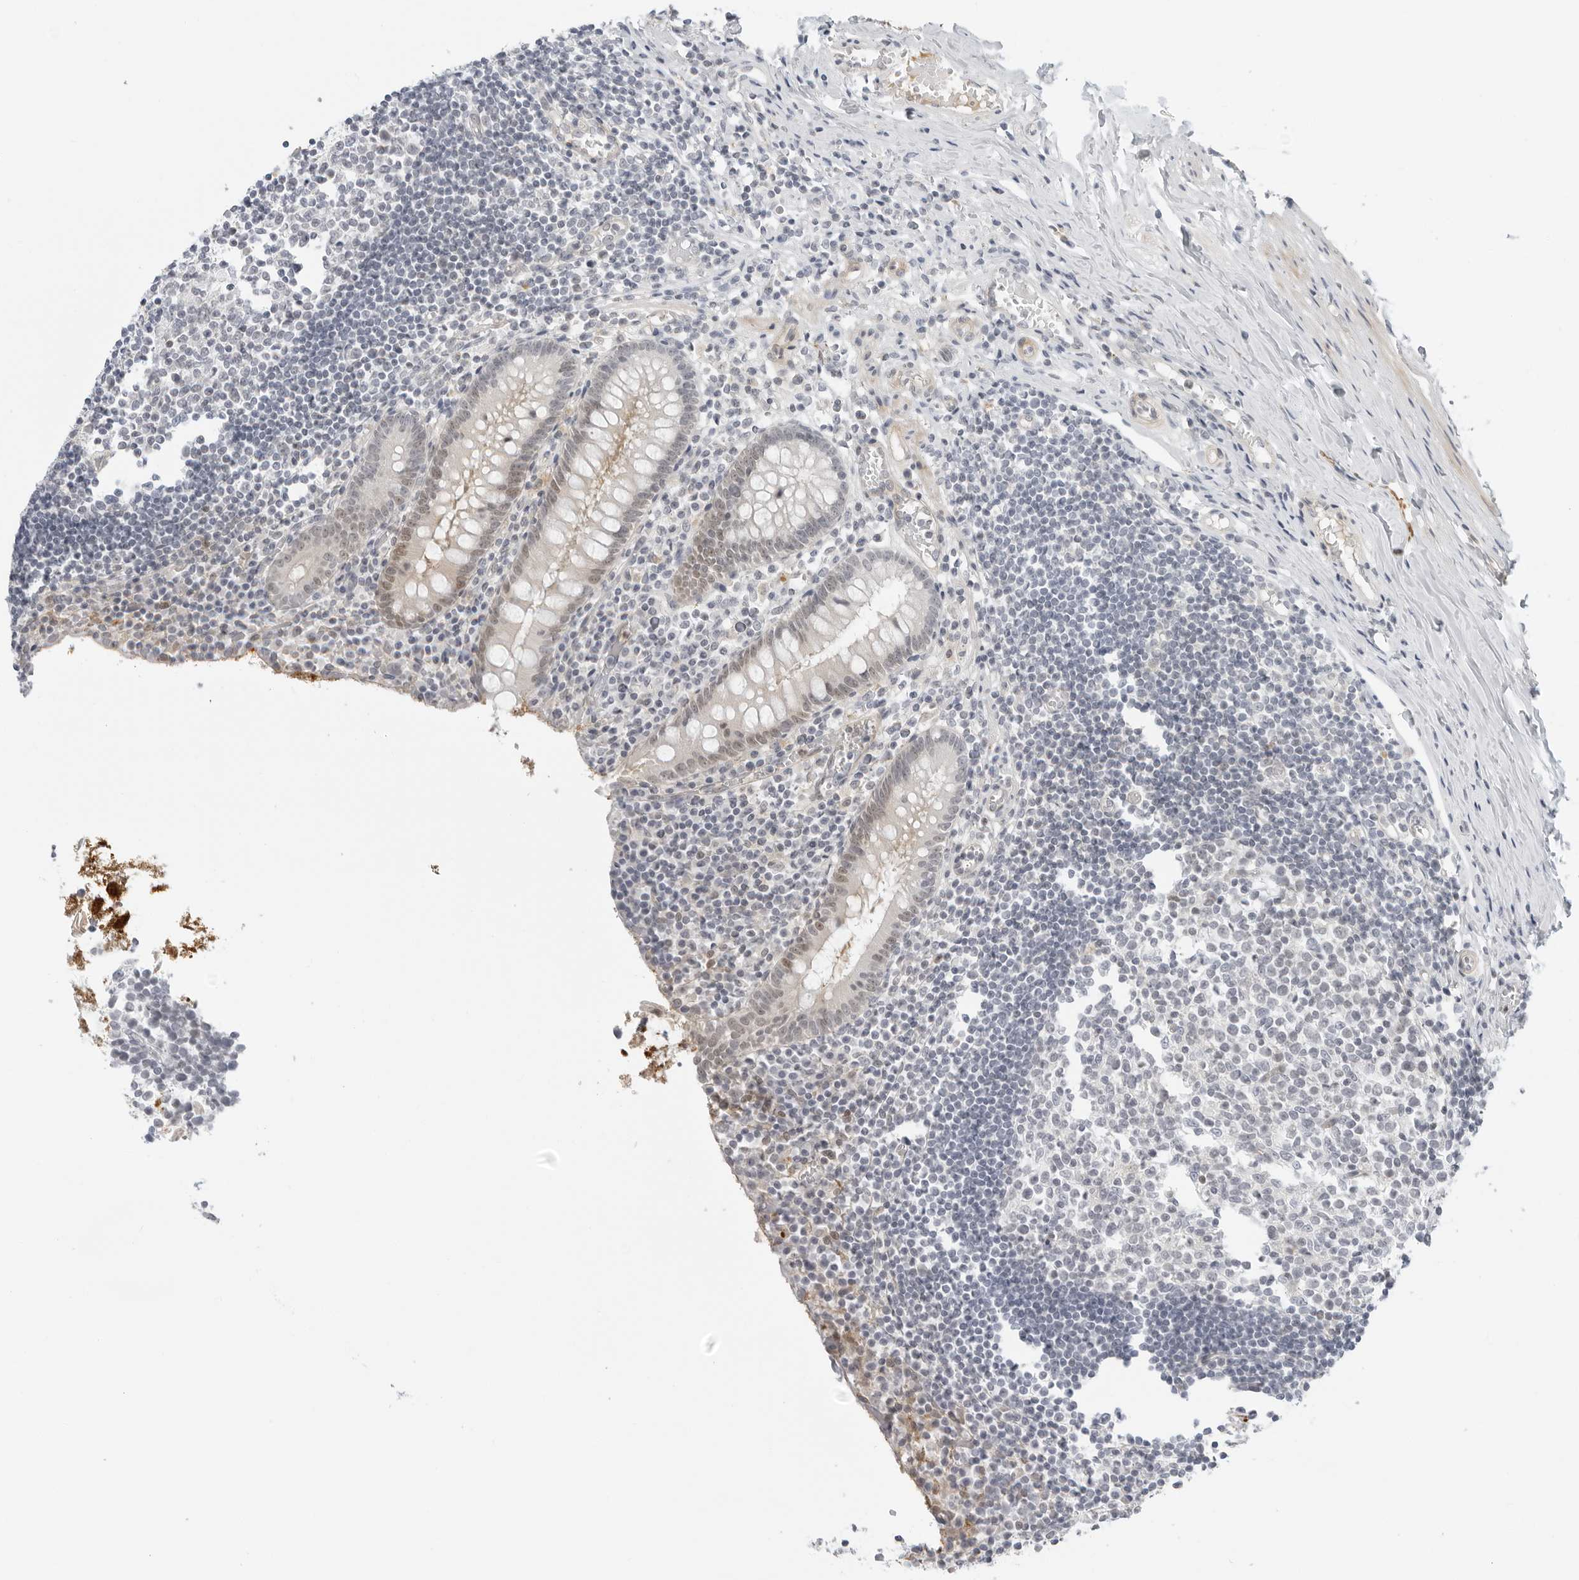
{"staining": {"intensity": "weak", "quantity": "25%-75%", "location": "cytoplasmic/membranous"}, "tissue": "appendix", "cell_type": "Glandular cells", "image_type": "normal", "snomed": [{"axis": "morphology", "description": "Normal tissue, NOS"}, {"axis": "topography", "description": "Appendix"}], "caption": "Glandular cells reveal low levels of weak cytoplasmic/membranous staining in about 25%-75% of cells in normal appendix. (Brightfield microscopy of DAB IHC at high magnification).", "gene": "SUGCT", "patient": {"sex": "female", "age": 17}}